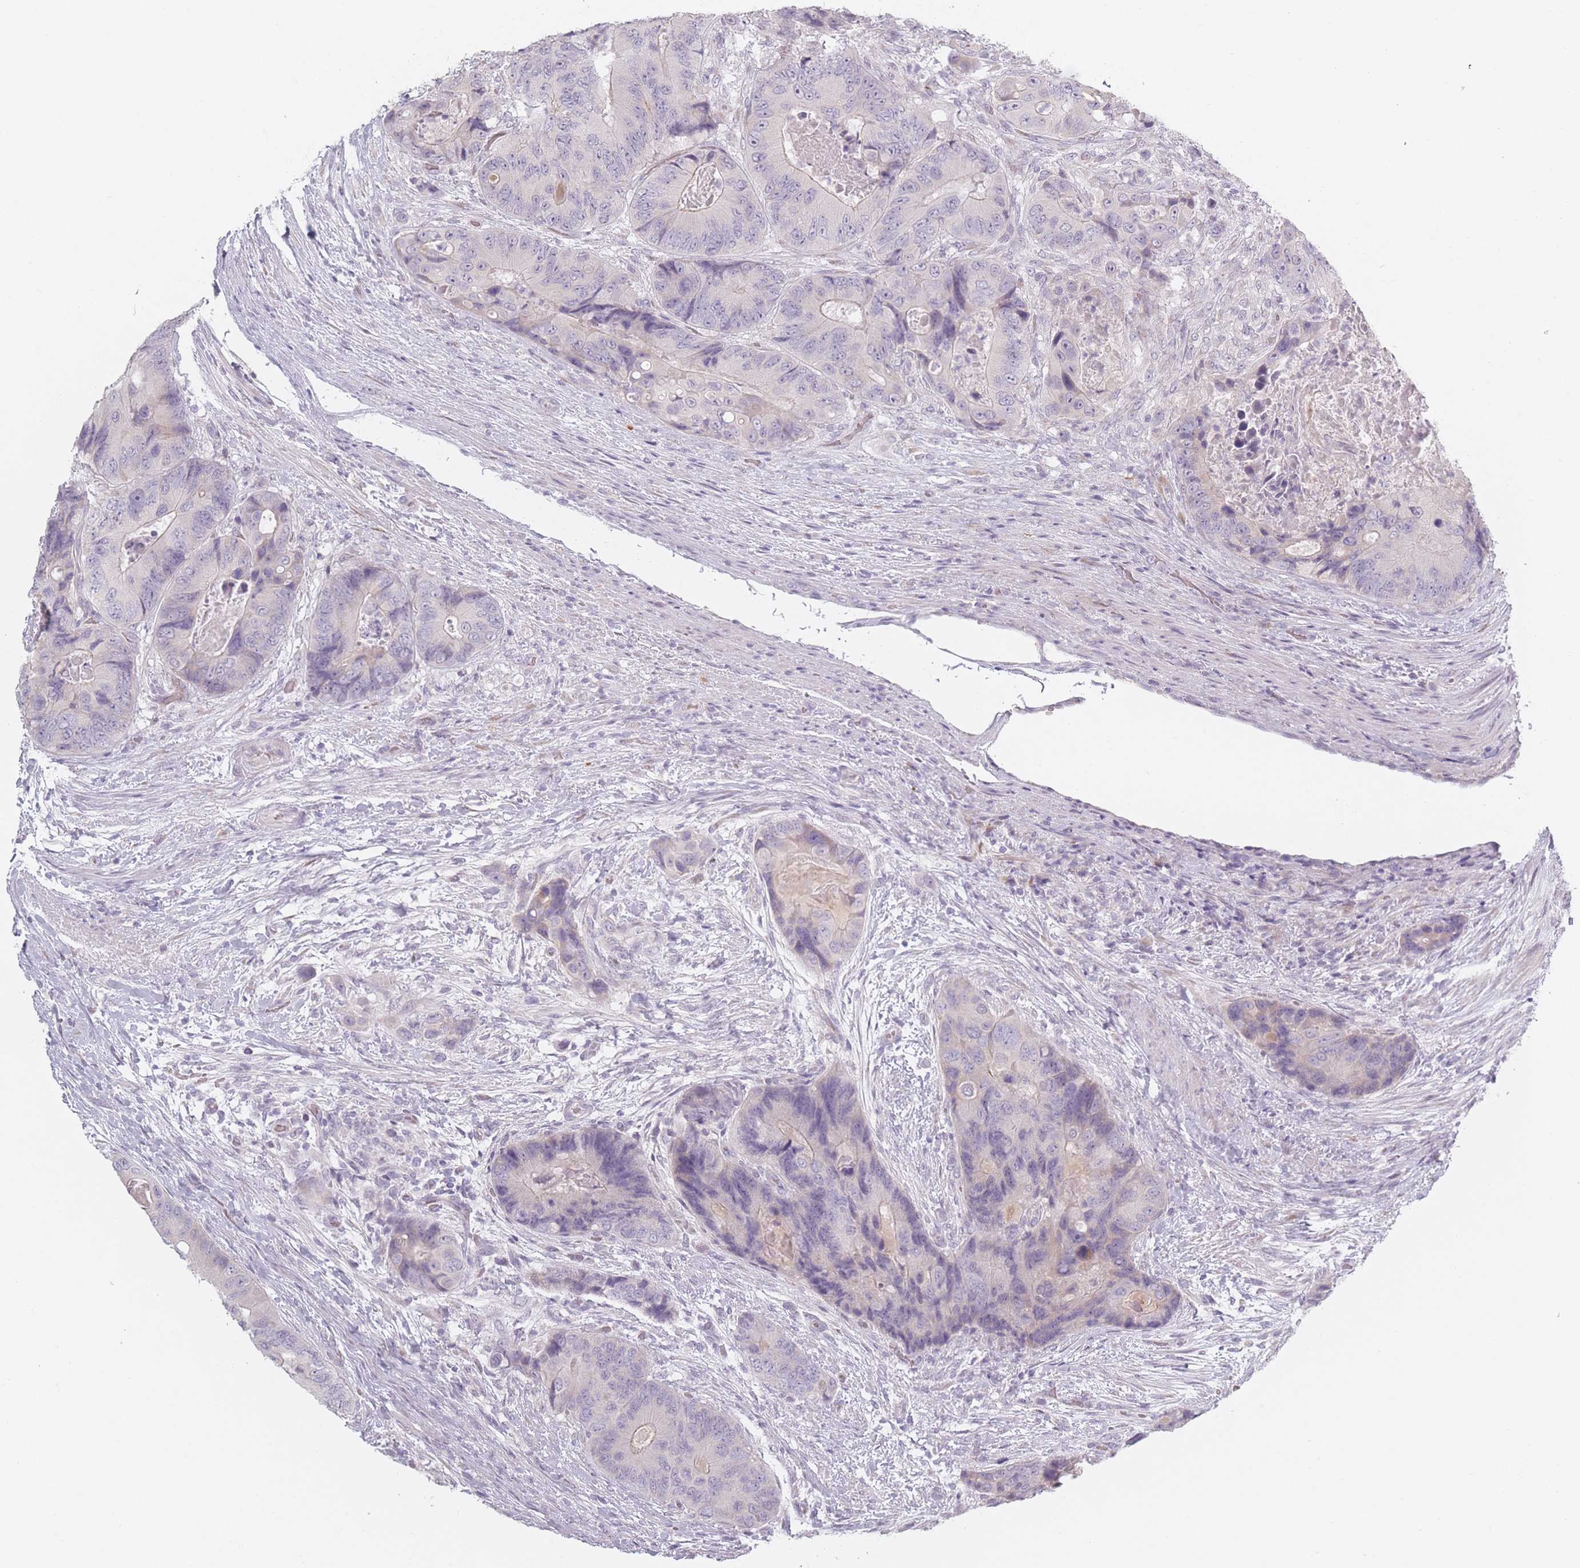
{"staining": {"intensity": "negative", "quantity": "none", "location": "none"}, "tissue": "colorectal cancer", "cell_type": "Tumor cells", "image_type": "cancer", "snomed": [{"axis": "morphology", "description": "Adenocarcinoma, NOS"}, {"axis": "topography", "description": "Colon"}], "caption": "A photomicrograph of human colorectal adenocarcinoma is negative for staining in tumor cells.", "gene": "RASL10B", "patient": {"sex": "male", "age": 84}}